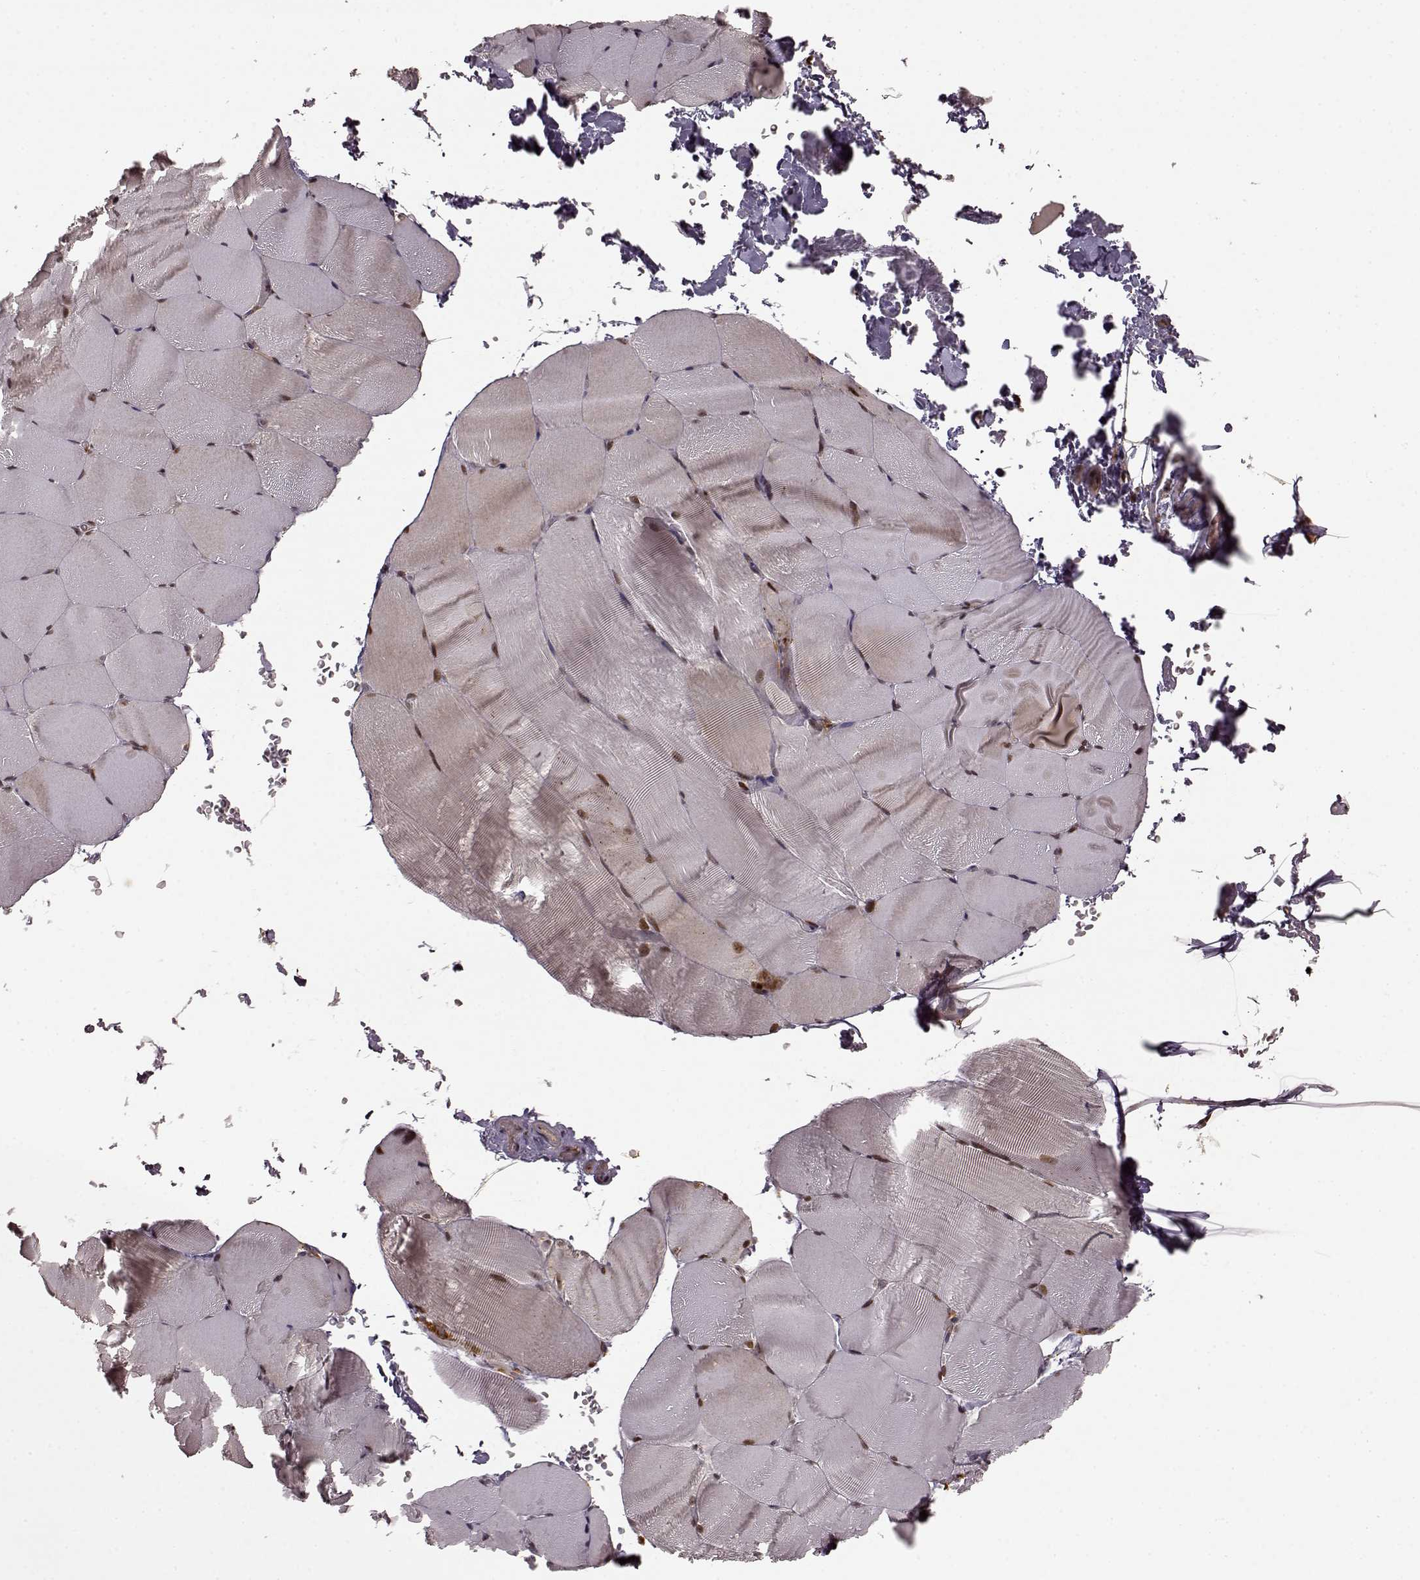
{"staining": {"intensity": "moderate", "quantity": "<25%", "location": "nuclear"}, "tissue": "skeletal muscle", "cell_type": "Myocytes", "image_type": "normal", "snomed": [{"axis": "morphology", "description": "Normal tissue, NOS"}, {"axis": "topography", "description": "Skeletal muscle"}], "caption": "The histopathology image exhibits staining of benign skeletal muscle, revealing moderate nuclear protein staining (brown color) within myocytes.", "gene": "SLC12A9", "patient": {"sex": "female", "age": 37}}